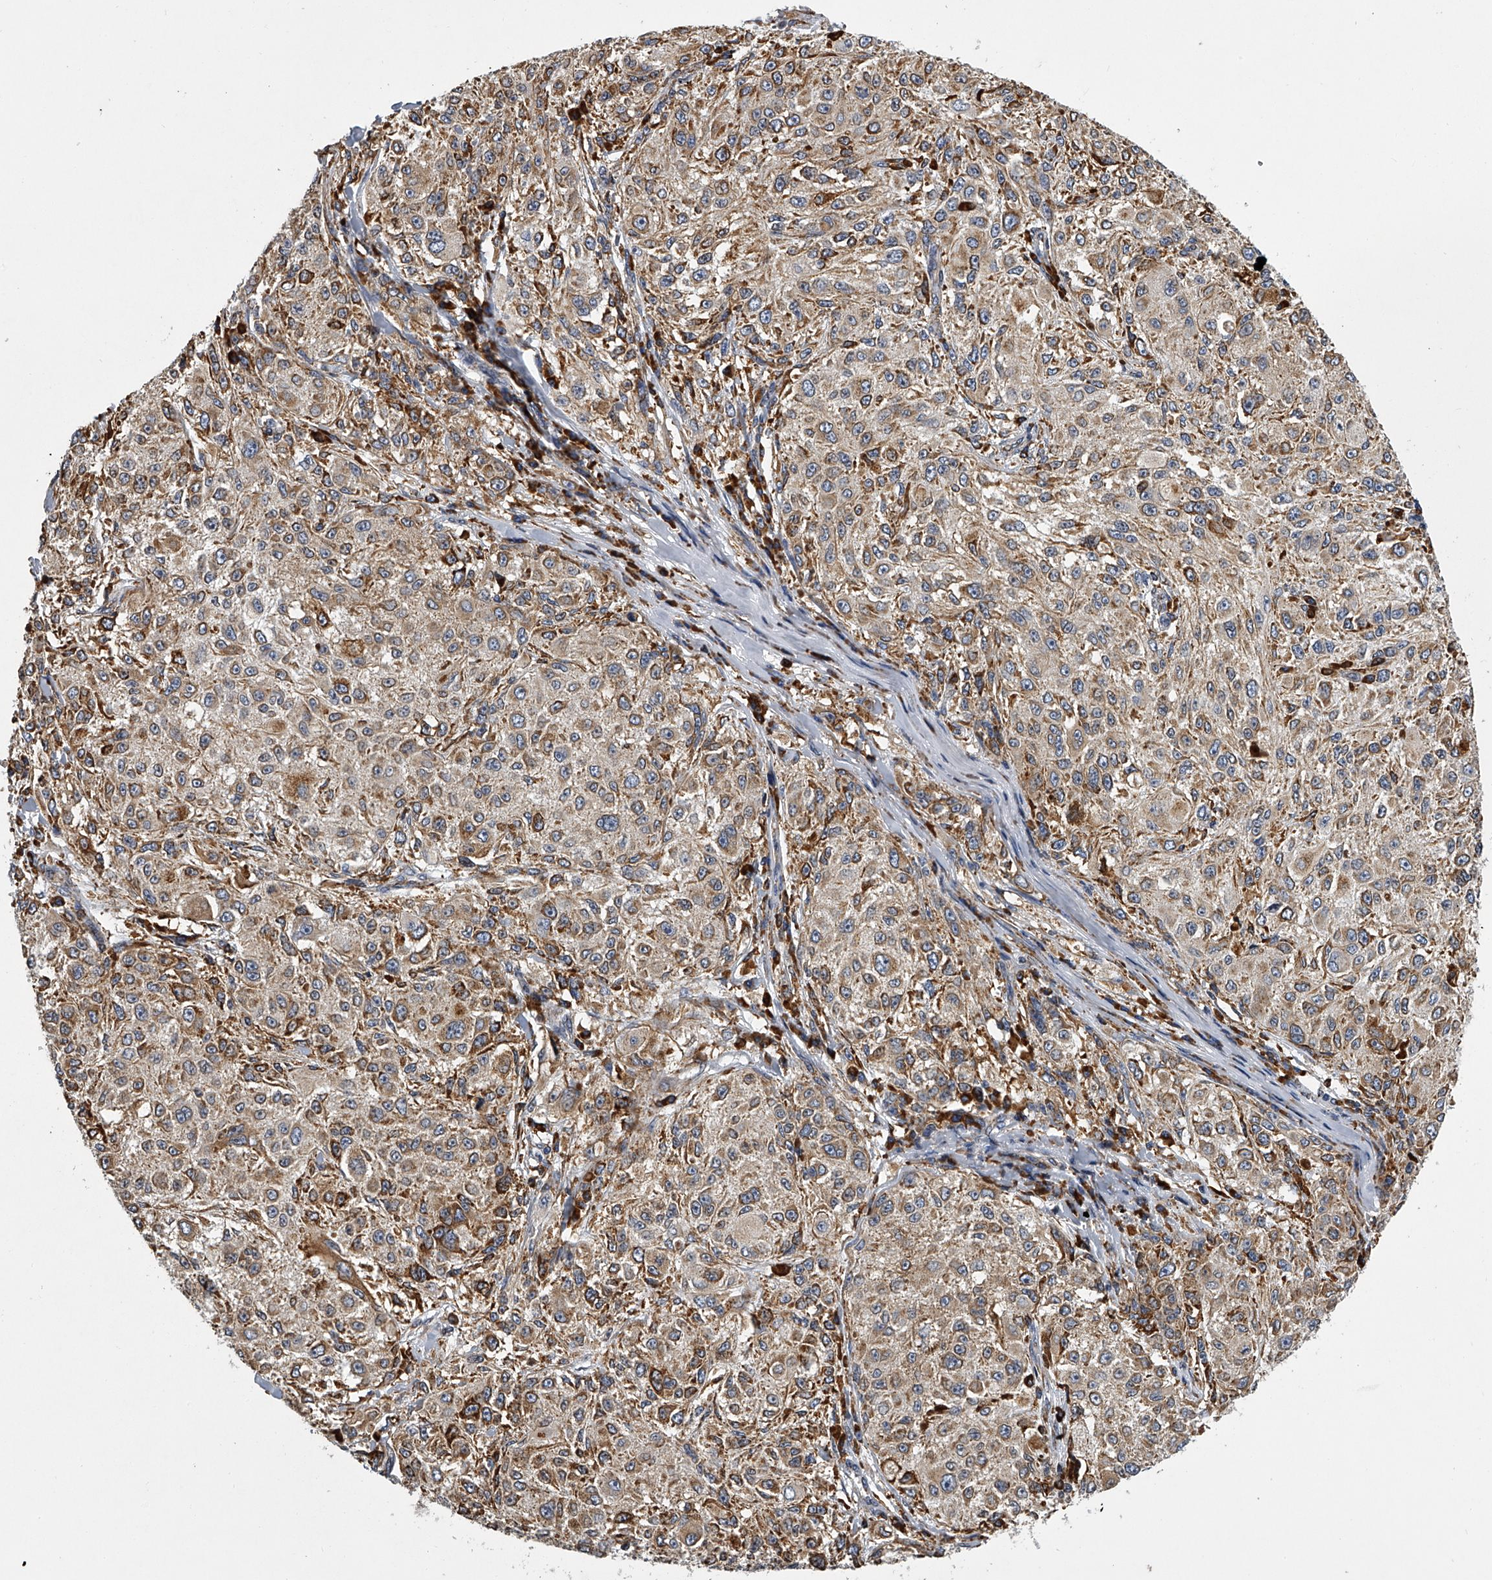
{"staining": {"intensity": "moderate", "quantity": "25%-75%", "location": "cytoplasmic/membranous"}, "tissue": "melanoma", "cell_type": "Tumor cells", "image_type": "cancer", "snomed": [{"axis": "morphology", "description": "Necrosis, NOS"}, {"axis": "morphology", "description": "Malignant melanoma, NOS"}, {"axis": "topography", "description": "Skin"}], "caption": "IHC of malignant melanoma displays medium levels of moderate cytoplasmic/membranous staining in approximately 25%-75% of tumor cells.", "gene": "TMEM63C", "patient": {"sex": "female", "age": 87}}